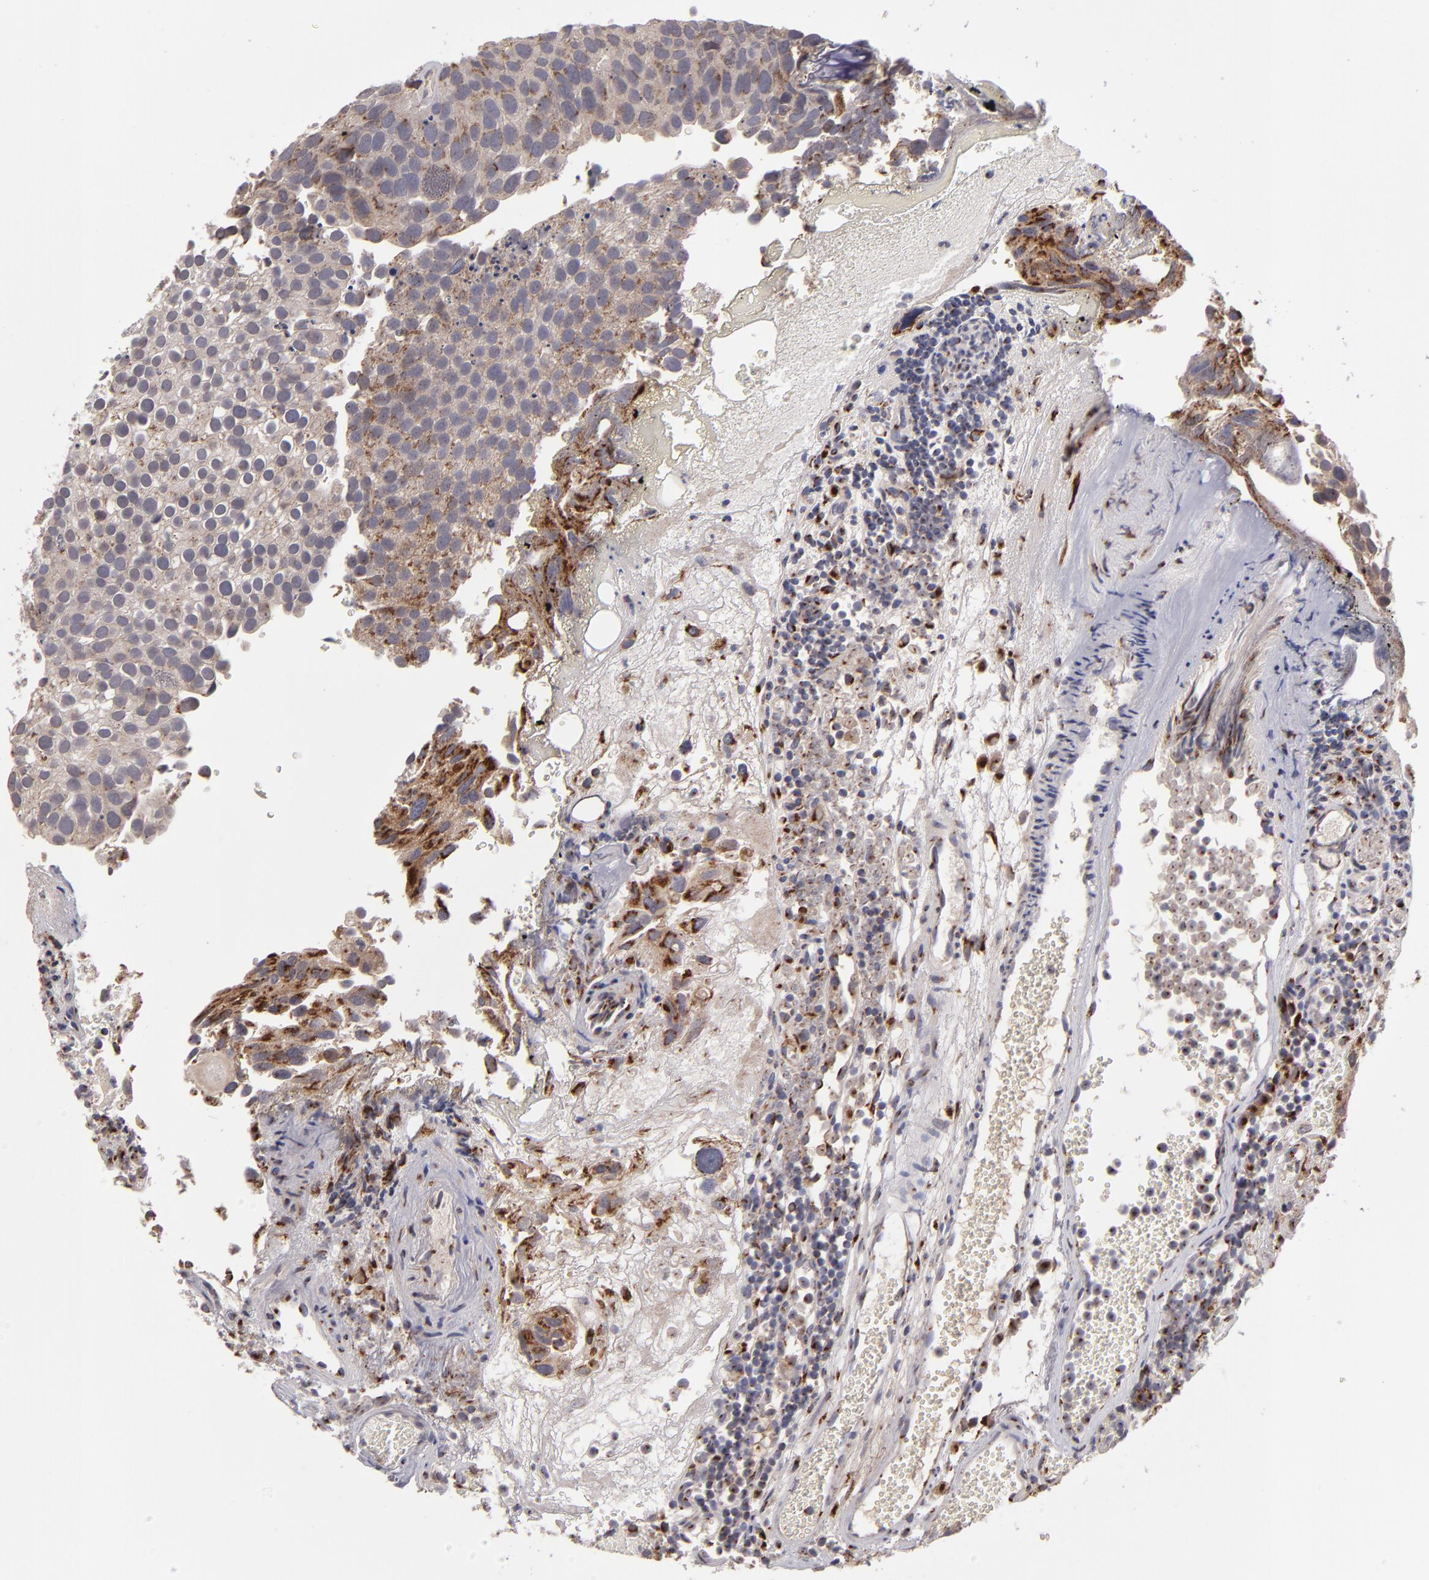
{"staining": {"intensity": "weak", "quantity": ">75%", "location": "cytoplasmic/membranous"}, "tissue": "urothelial cancer", "cell_type": "Tumor cells", "image_type": "cancer", "snomed": [{"axis": "morphology", "description": "Urothelial carcinoma, High grade"}, {"axis": "topography", "description": "Urinary bladder"}], "caption": "Immunohistochemical staining of human urothelial cancer shows low levels of weak cytoplasmic/membranous positivity in about >75% of tumor cells.", "gene": "IL12A", "patient": {"sex": "male", "age": 72}}